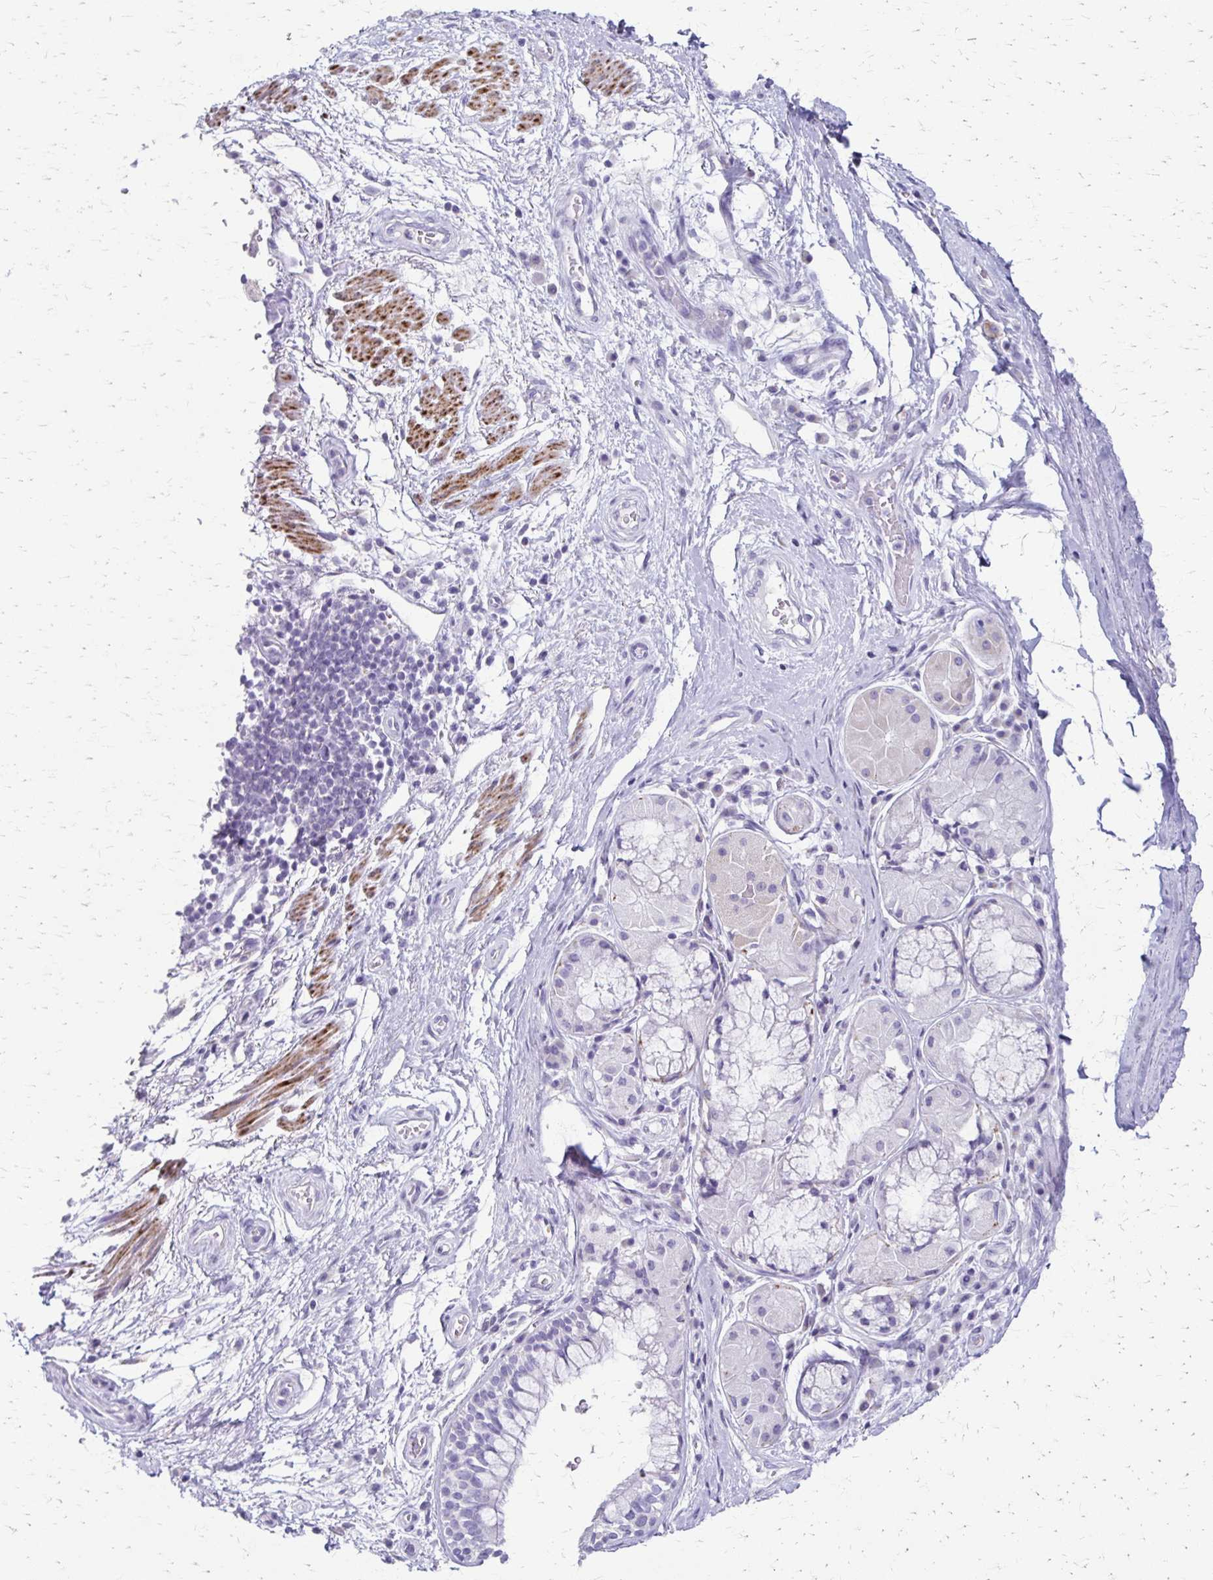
{"staining": {"intensity": "negative", "quantity": "none", "location": "none"}, "tissue": "adipose tissue", "cell_type": "Adipocytes", "image_type": "normal", "snomed": [{"axis": "morphology", "description": "Normal tissue, NOS"}, {"axis": "topography", "description": "Cartilage tissue"}, {"axis": "topography", "description": "Bronchus"}], "caption": "DAB immunohistochemical staining of unremarkable human adipose tissue demonstrates no significant staining in adipocytes.", "gene": "ZSCAN5B", "patient": {"sex": "male", "age": 64}}